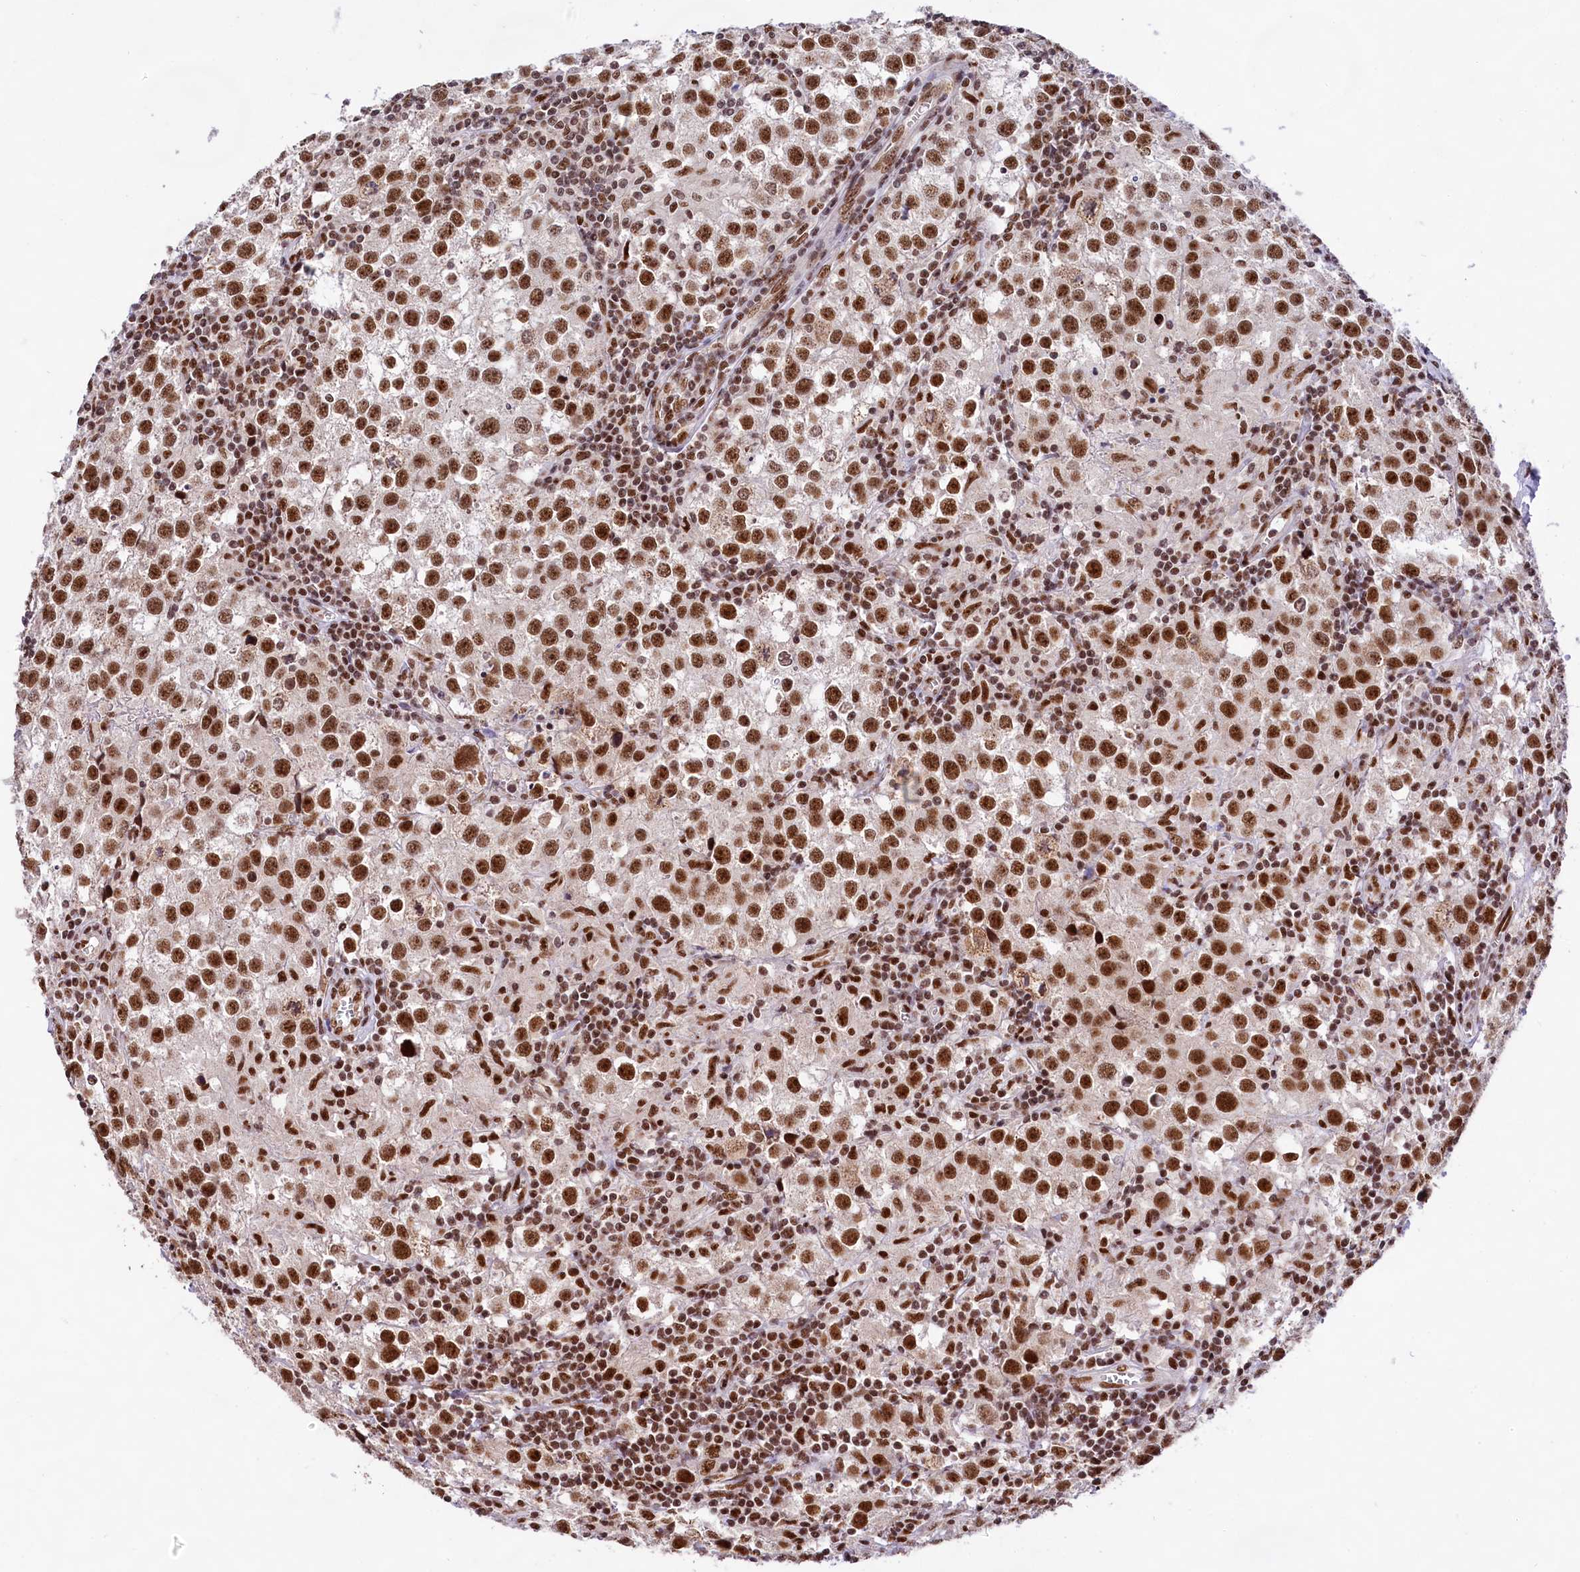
{"staining": {"intensity": "strong", "quantity": ">75%", "location": "nuclear"}, "tissue": "testis cancer", "cell_type": "Tumor cells", "image_type": "cancer", "snomed": [{"axis": "morphology", "description": "Seminoma, NOS"}, {"axis": "morphology", "description": "Carcinoma, Embryonal, NOS"}, {"axis": "topography", "description": "Testis"}], "caption": "Human testis seminoma stained with a protein marker demonstrates strong staining in tumor cells.", "gene": "HIRA", "patient": {"sex": "male", "age": 43}}